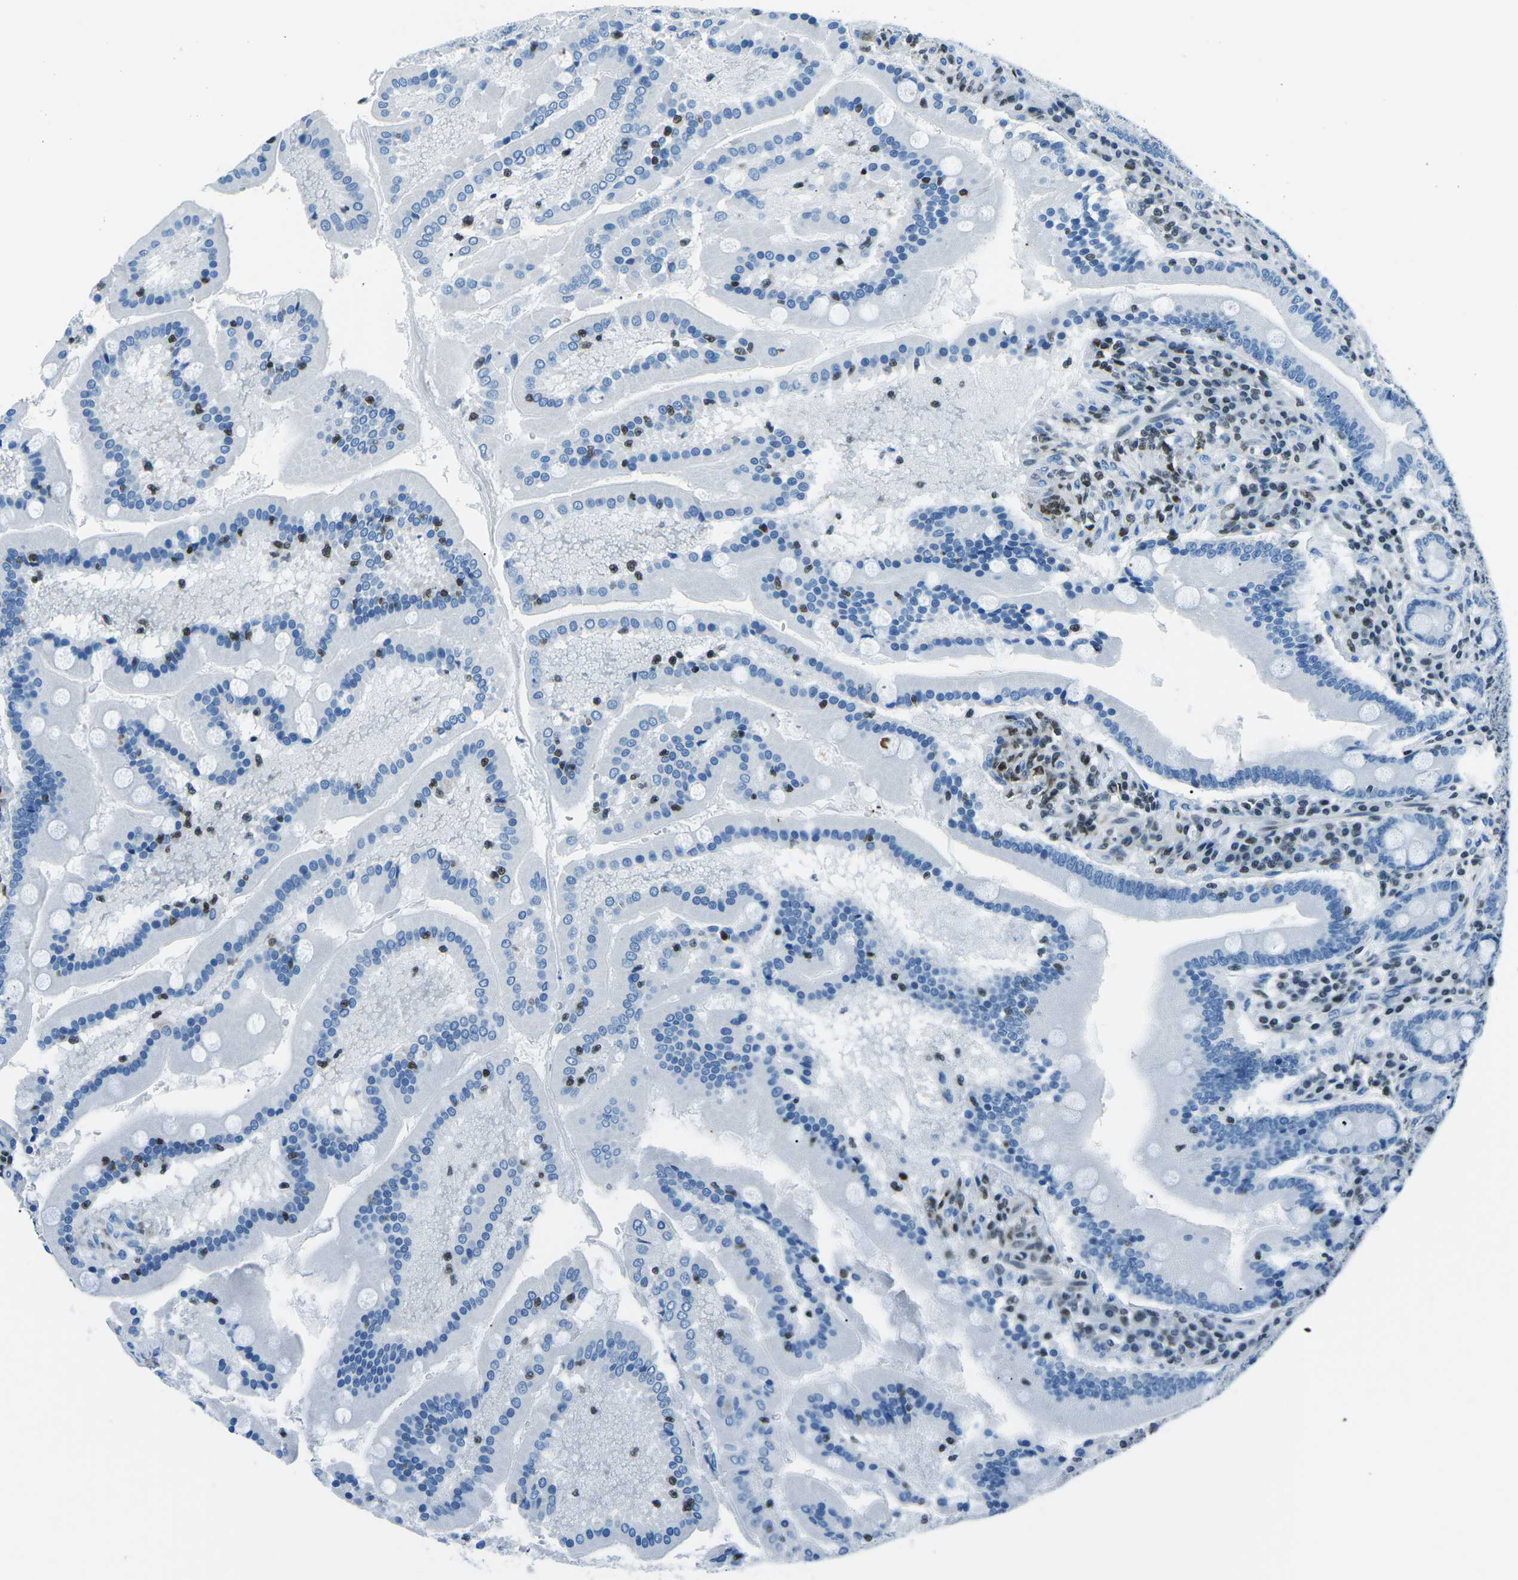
{"staining": {"intensity": "negative", "quantity": "none", "location": "none"}, "tissue": "duodenum", "cell_type": "Glandular cells", "image_type": "normal", "snomed": [{"axis": "morphology", "description": "Normal tissue, NOS"}, {"axis": "topography", "description": "Duodenum"}], "caption": "Immunohistochemistry (IHC) histopathology image of normal duodenum: duodenum stained with DAB (3,3'-diaminobenzidine) shows no significant protein positivity in glandular cells. (Brightfield microscopy of DAB immunohistochemistry (IHC) at high magnification).", "gene": "CELF2", "patient": {"sex": "male", "age": 50}}